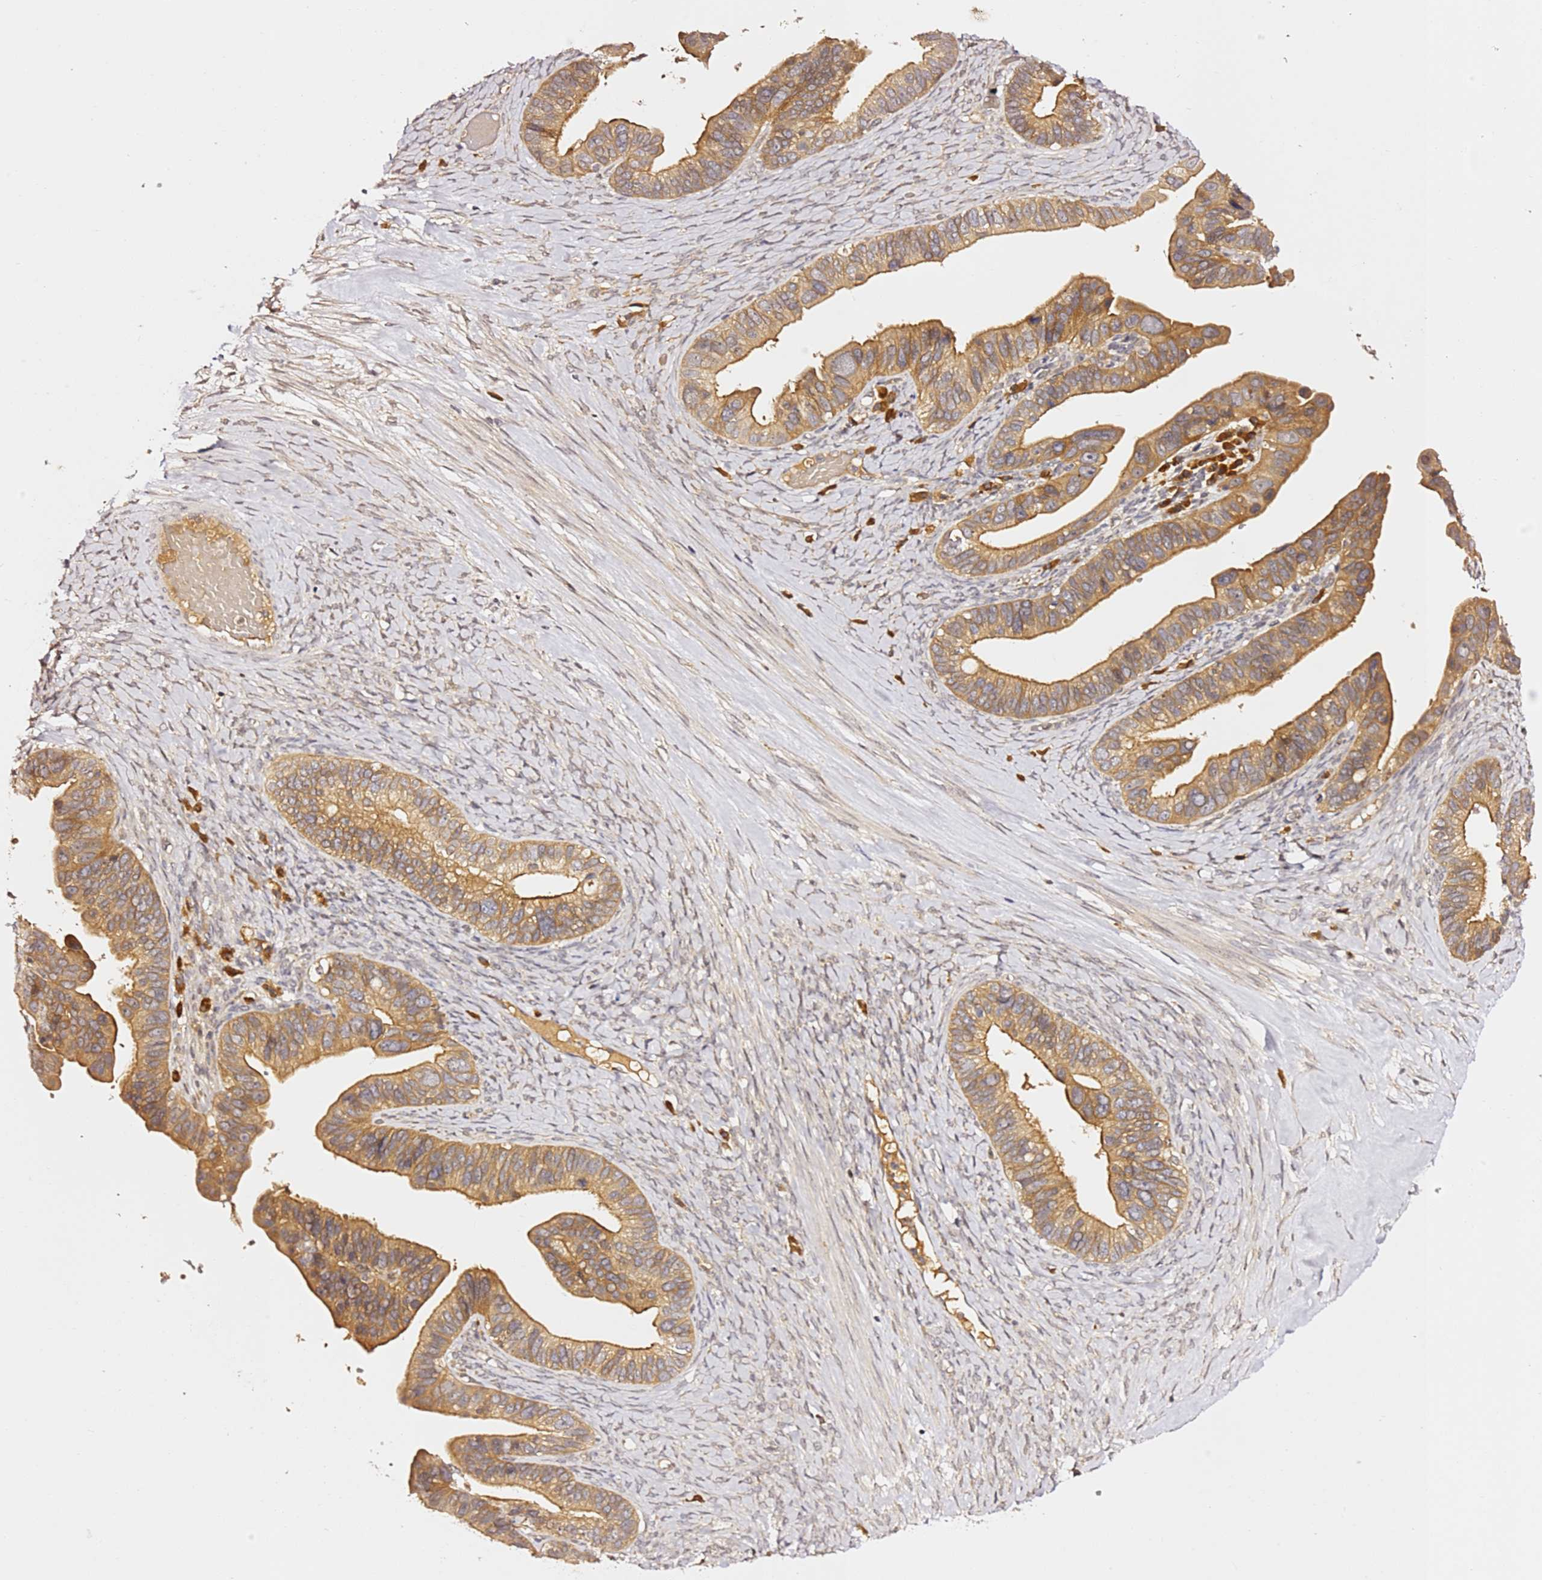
{"staining": {"intensity": "moderate", "quantity": ">75%", "location": "cytoplasmic/membranous"}, "tissue": "ovarian cancer", "cell_type": "Tumor cells", "image_type": "cancer", "snomed": [{"axis": "morphology", "description": "Cystadenocarcinoma, serous, NOS"}, {"axis": "topography", "description": "Ovary"}], "caption": "This micrograph shows serous cystadenocarcinoma (ovarian) stained with immunohistochemistry (IHC) to label a protein in brown. The cytoplasmic/membranous of tumor cells show moderate positivity for the protein. Nuclei are counter-stained blue.", "gene": "OSBPL2", "patient": {"sex": "female", "age": 56}}